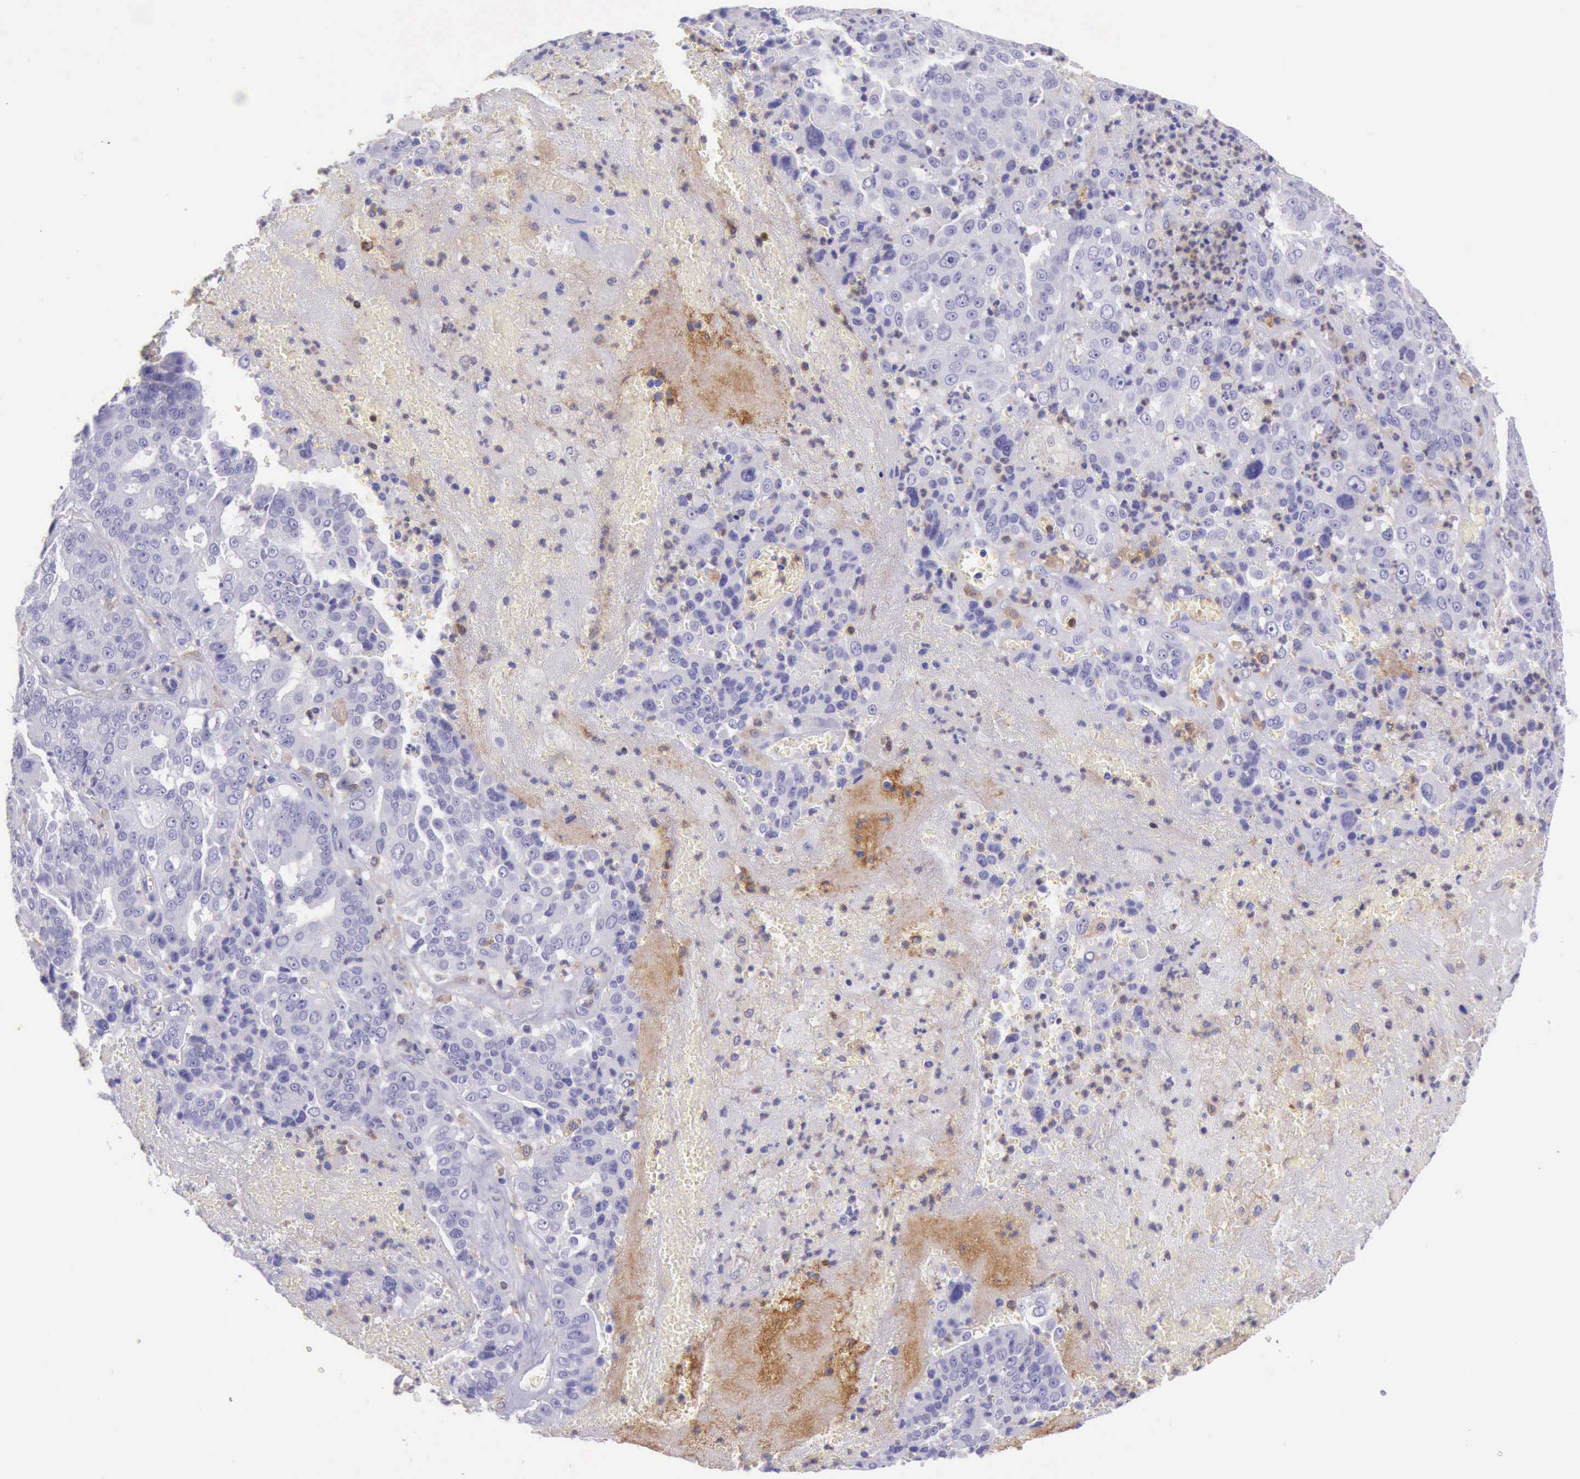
{"staining": {"intensity": "negative", "quantity": "none", "location": "none"}, "tissue": "liver cancer", "cell_type": "Tumor cells", "image_type": "cancer", "snomed": [{"axis": "morphology", "description": "Cholangiocarcinoma"}, {"axis": "topography", "description": "Liver"}], "caption": "There is no significant staining in tumor cells of liver cholangiocarcinoma.", "gene": "BTK", "patient": {"sex": "female", "age": 79}}